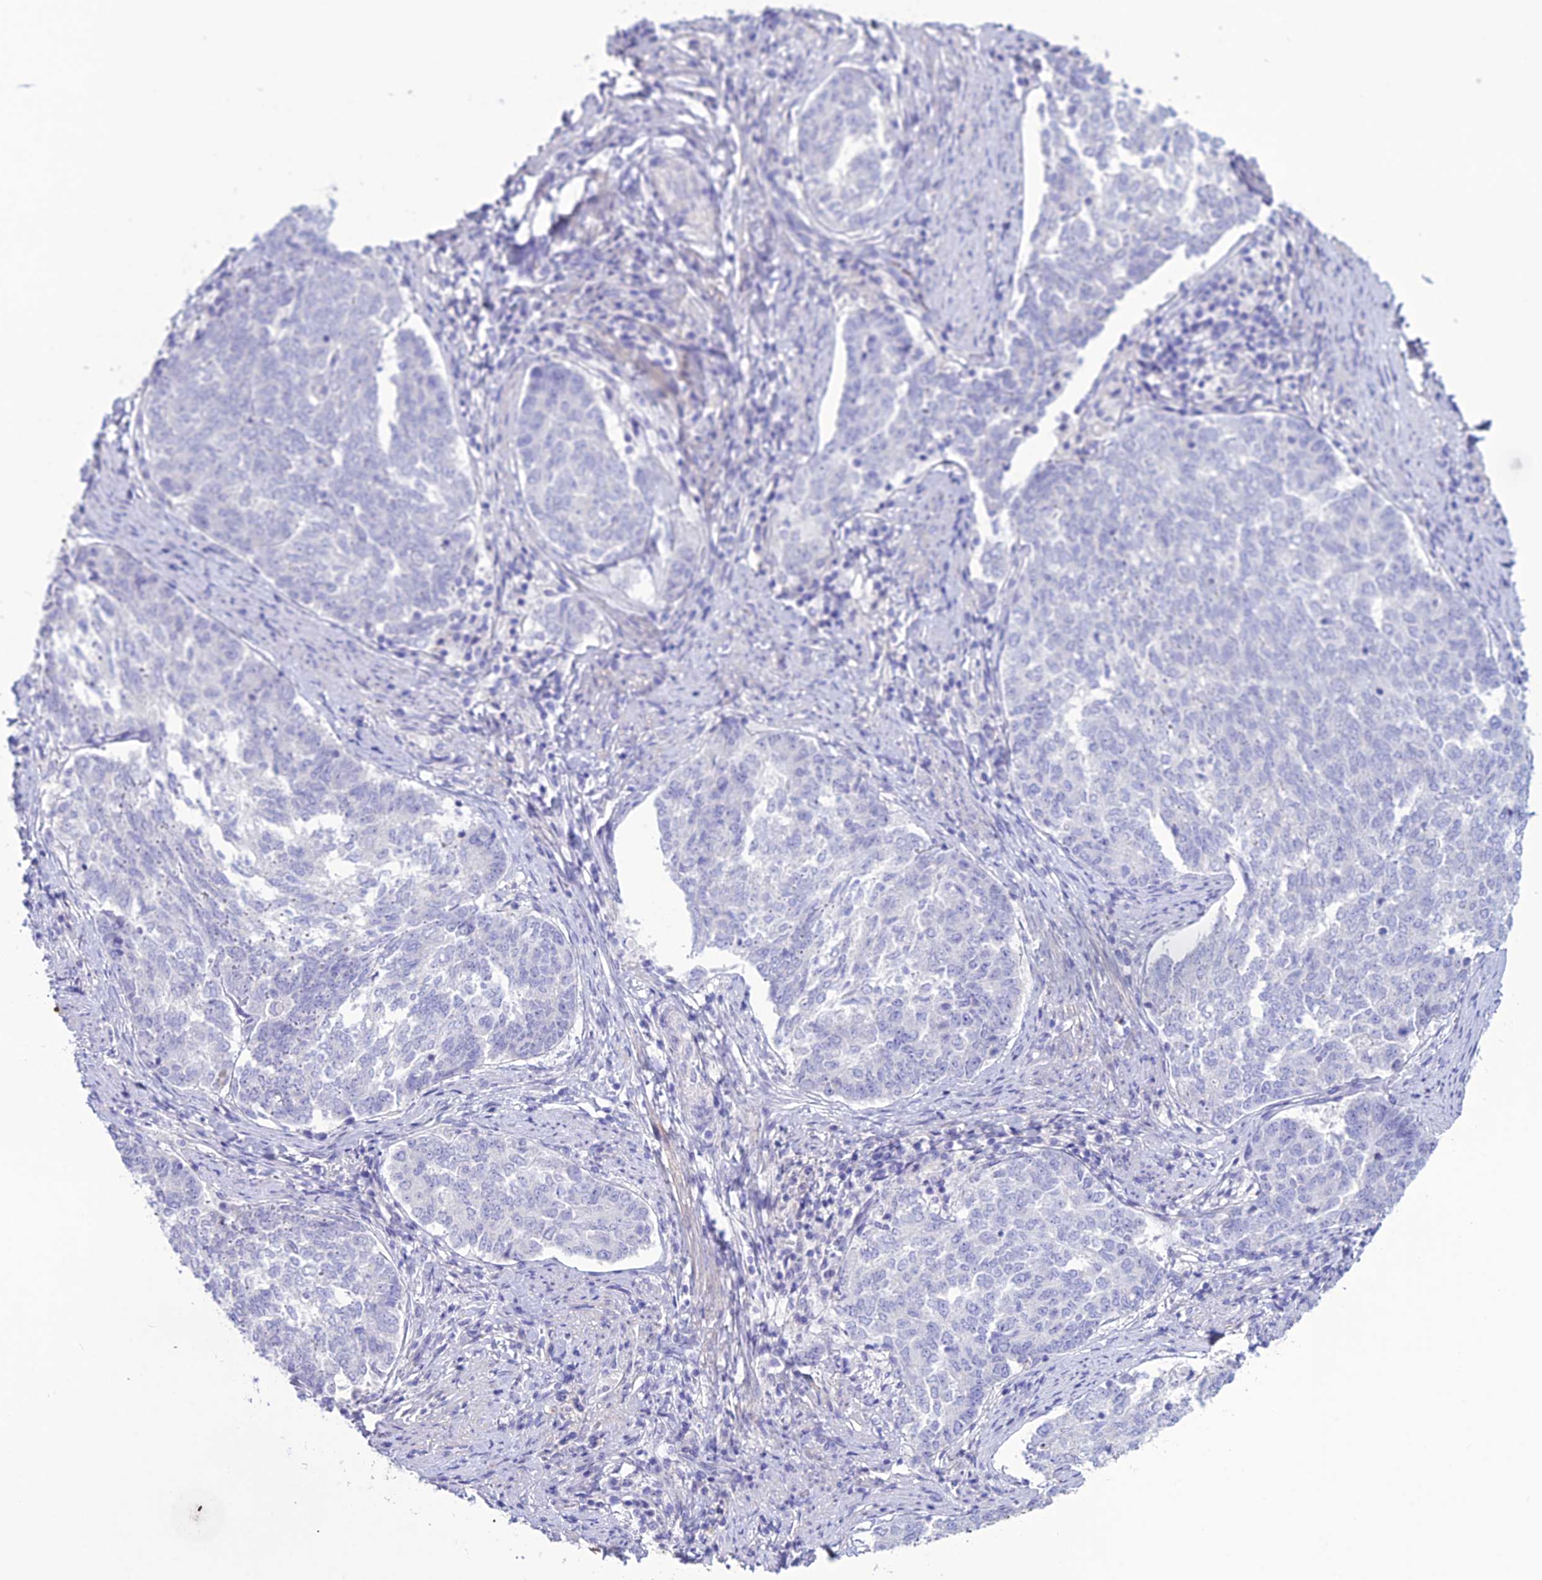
{"staining": {"intensity": "negative", "quantity": "none", "location": "none"}, "tissue": "endometrial cancer", "cell_type": "Tumor cells", "image_type": "cancer", "snomed": [{"axis": "morphology", "description": "Adenocarcinoma, NOS"}, {"axis": "topography", "description": "Endometrium"}], "caption": "A micrograph of endometrial cancer (adenocarcinoma) stained for a protein shows no brown staining in tumor cells.", "gene": "CLEC2L", "patient": {"sex": "female", "age": 80}}